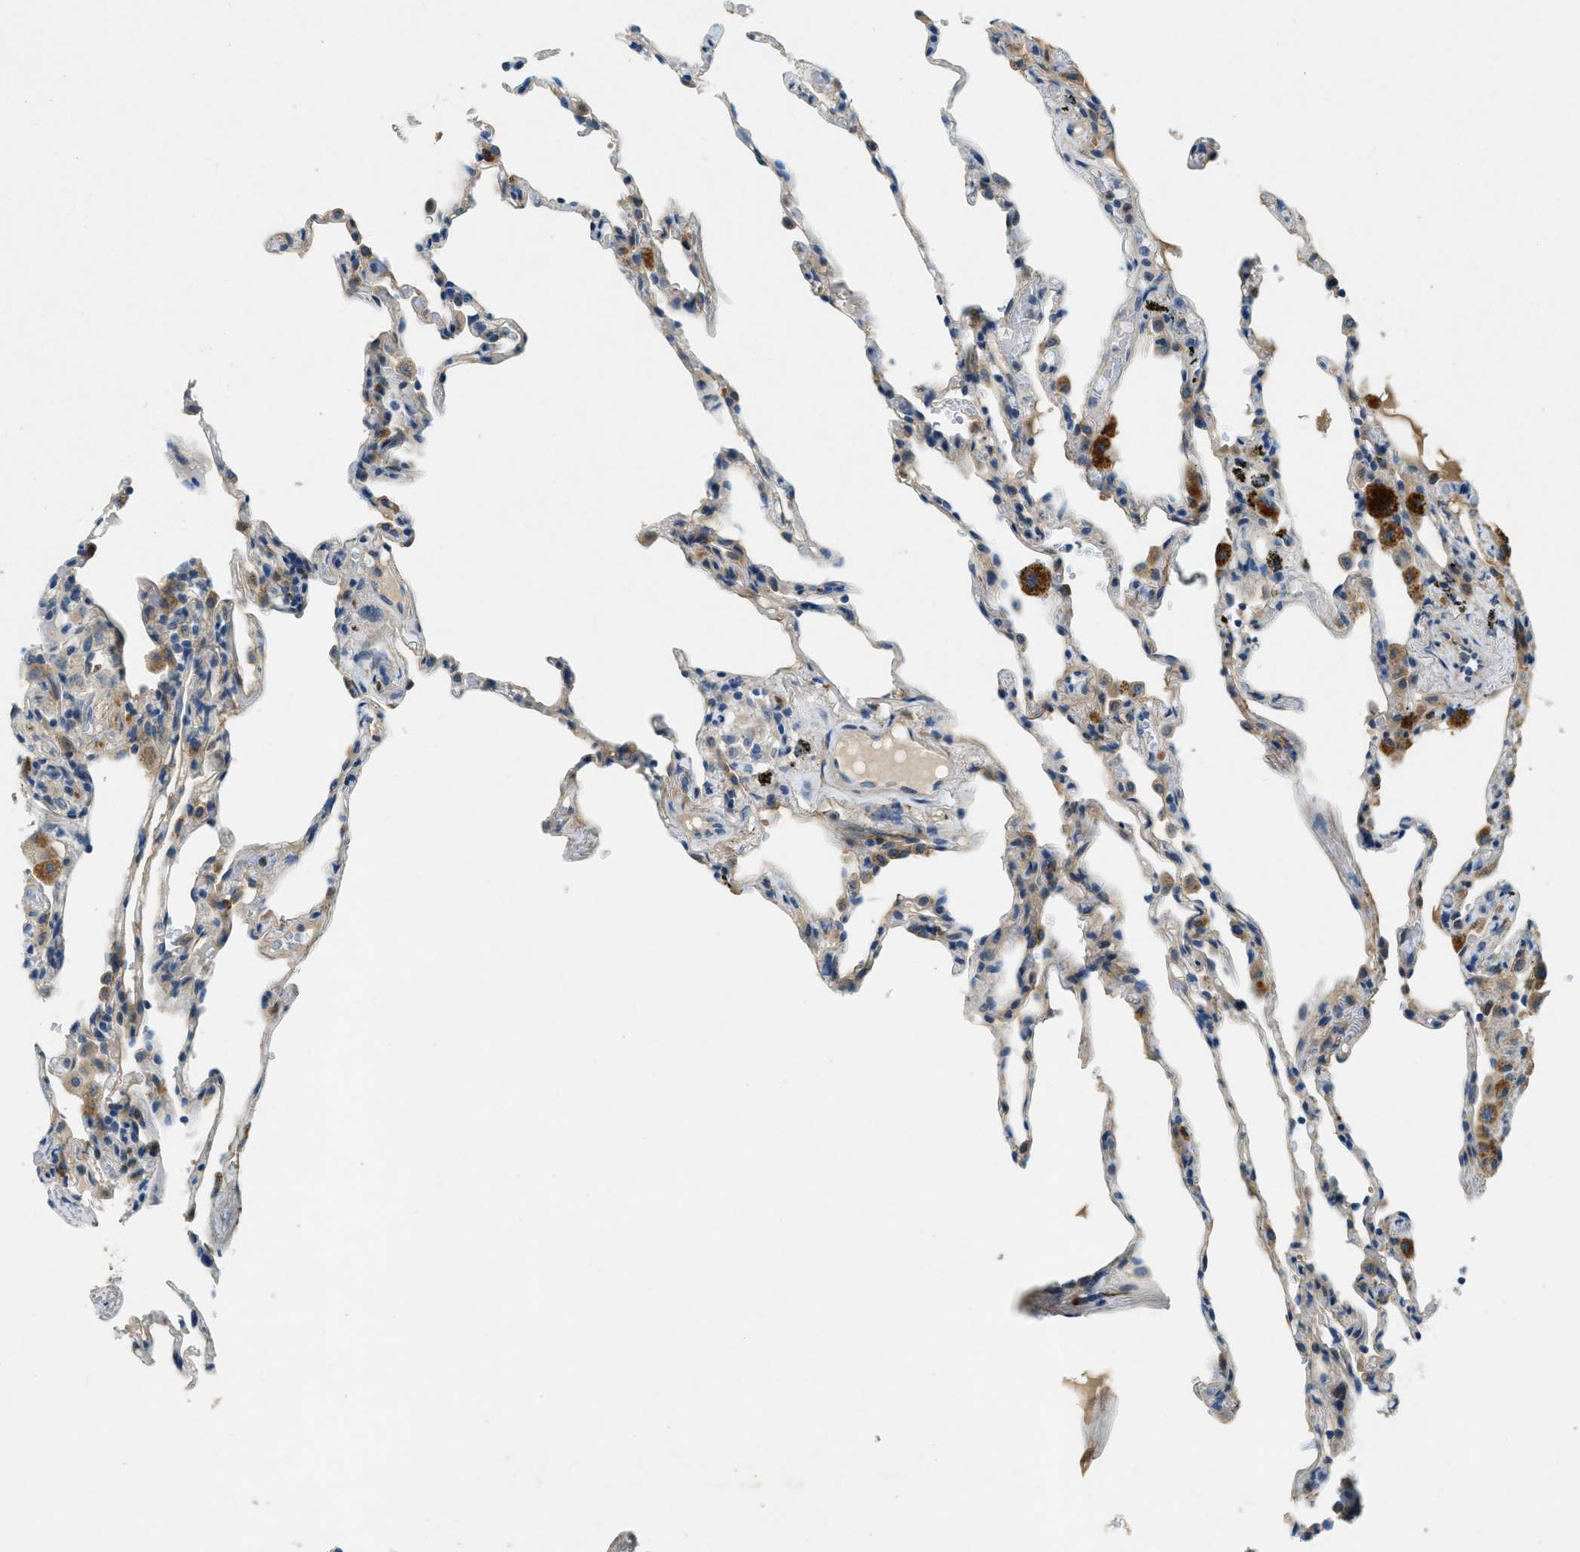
{"staining": {"intensity": "moderate", "quantity": "<25%", "location": "cytoplasmic/membranous"}, "tissue": "lung", "cell_type": "Alveolar cells", "image_type": "normal", "snomed": [{"axis": "morphology", "description": "Normal tissue, NOS"}, {"axis": "topography", "description": "Lung"}], "caption": "Immunohistochemical staining of normal human lung shows moderate cytoplasmic/membranous protein expression in about <25% of alveolar cells. Immunohistochemistry (ihc) stains the protein of interest in brown and the nuclei are stained blue.", "gene": "SNX14", "patient": {"sex": "male", "age": 59}}